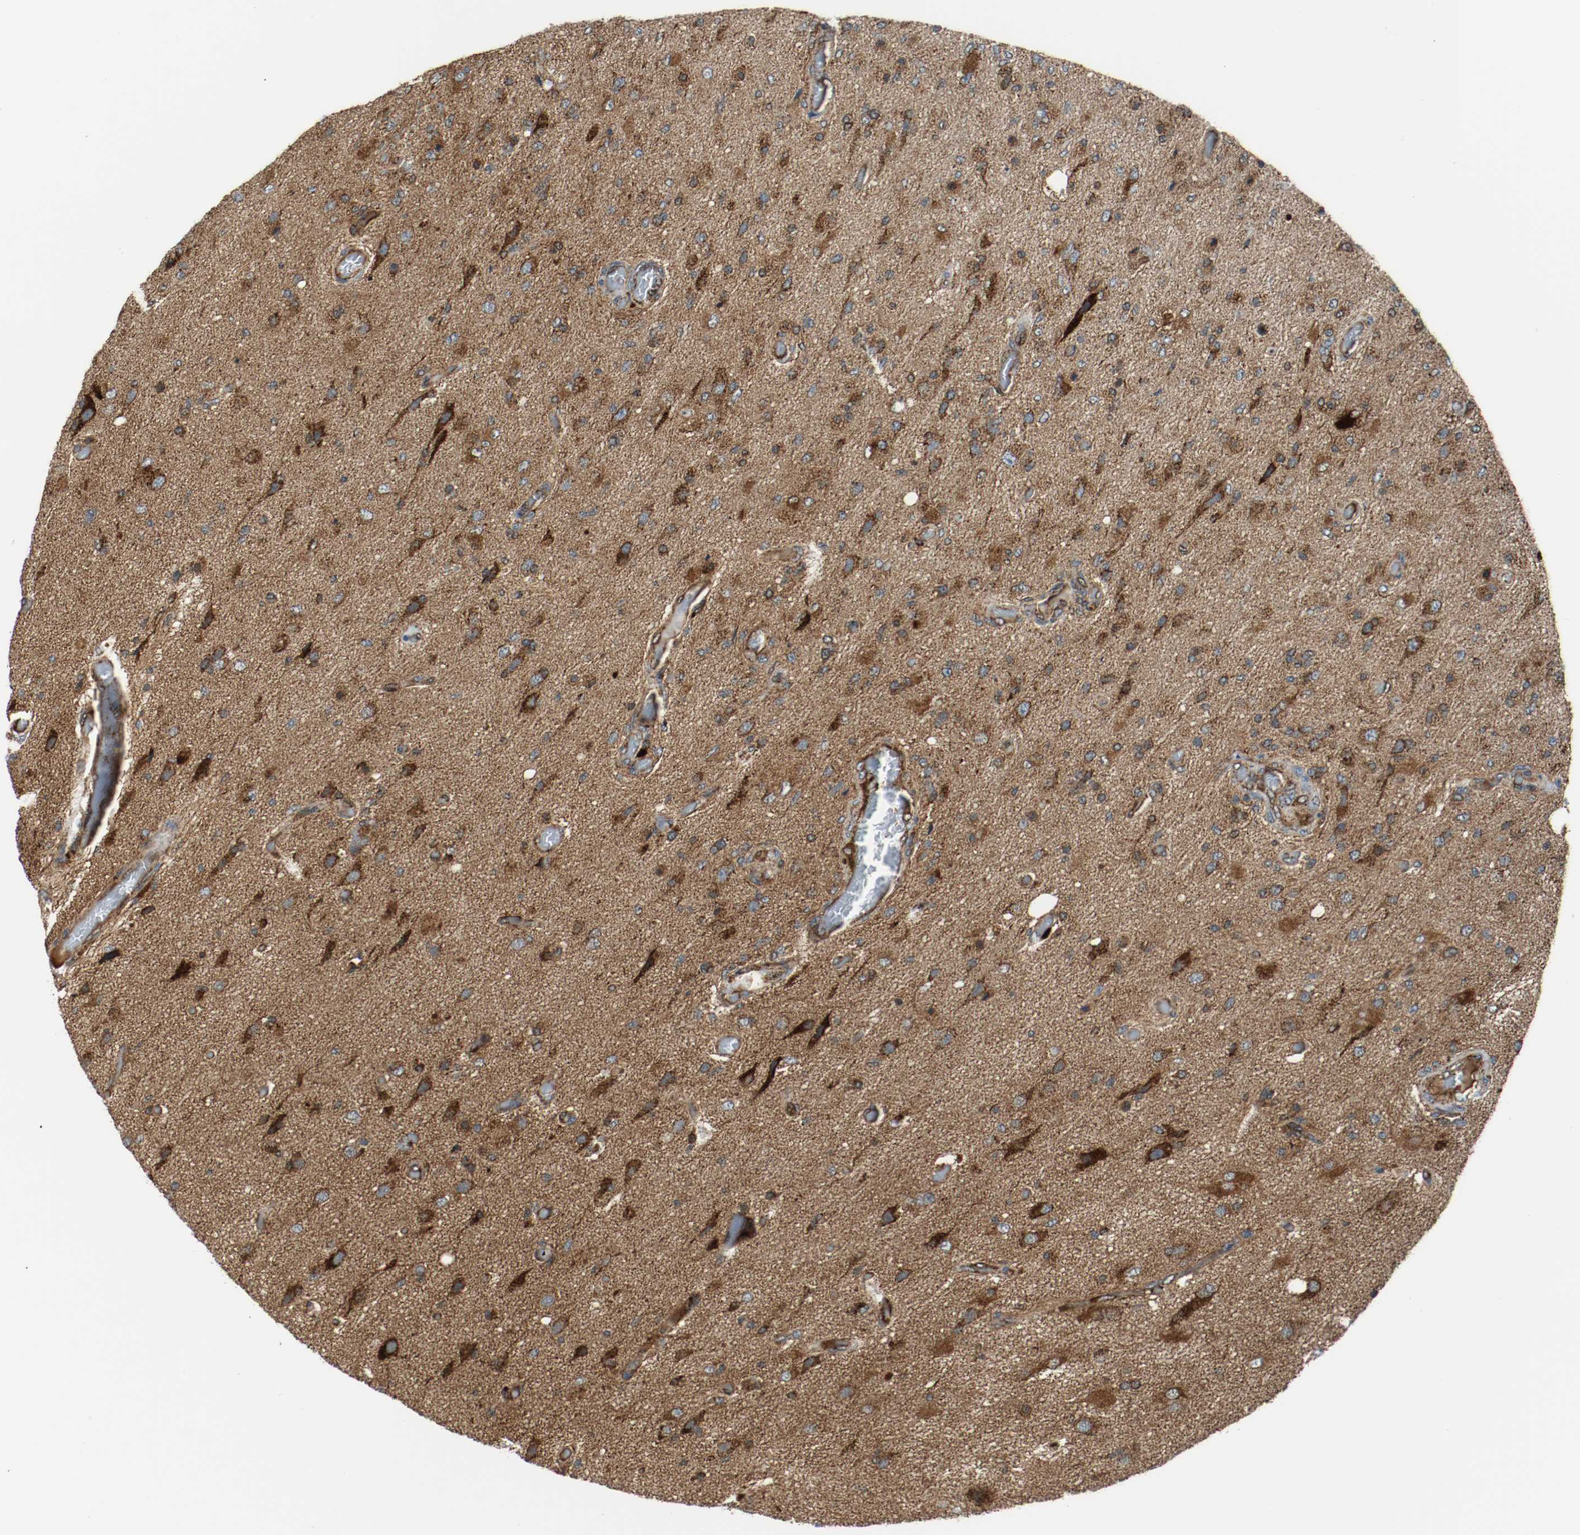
{"staining": {"intensity": "strong", "quantity": ">75%", "location": "cytoplasmic/membranous"}, "tissue": "glioma", "cell_type": "Tumor cells", "image_type": "cancer", "snomed": [{"axis": "morphology", "description": "Normal tissue, NOS"}, {"axis": "morphology", "description": "Glioma, malignant, High grade"}, {"axis": "topography", "description": "Cerebral cortex"}], "caption": "Immunohistochemistry image of neoplastic tissue: human glioma stained using immunohistochemistry (IHC) displays high levels of strong protein expression localized specifically in the cytoplasmic/membranous of tumor cells, appearing as a cytoplasmic/membranous brown color.", "gene": "TXNRD1", "patient": {"sex": "male", "age": 77}}